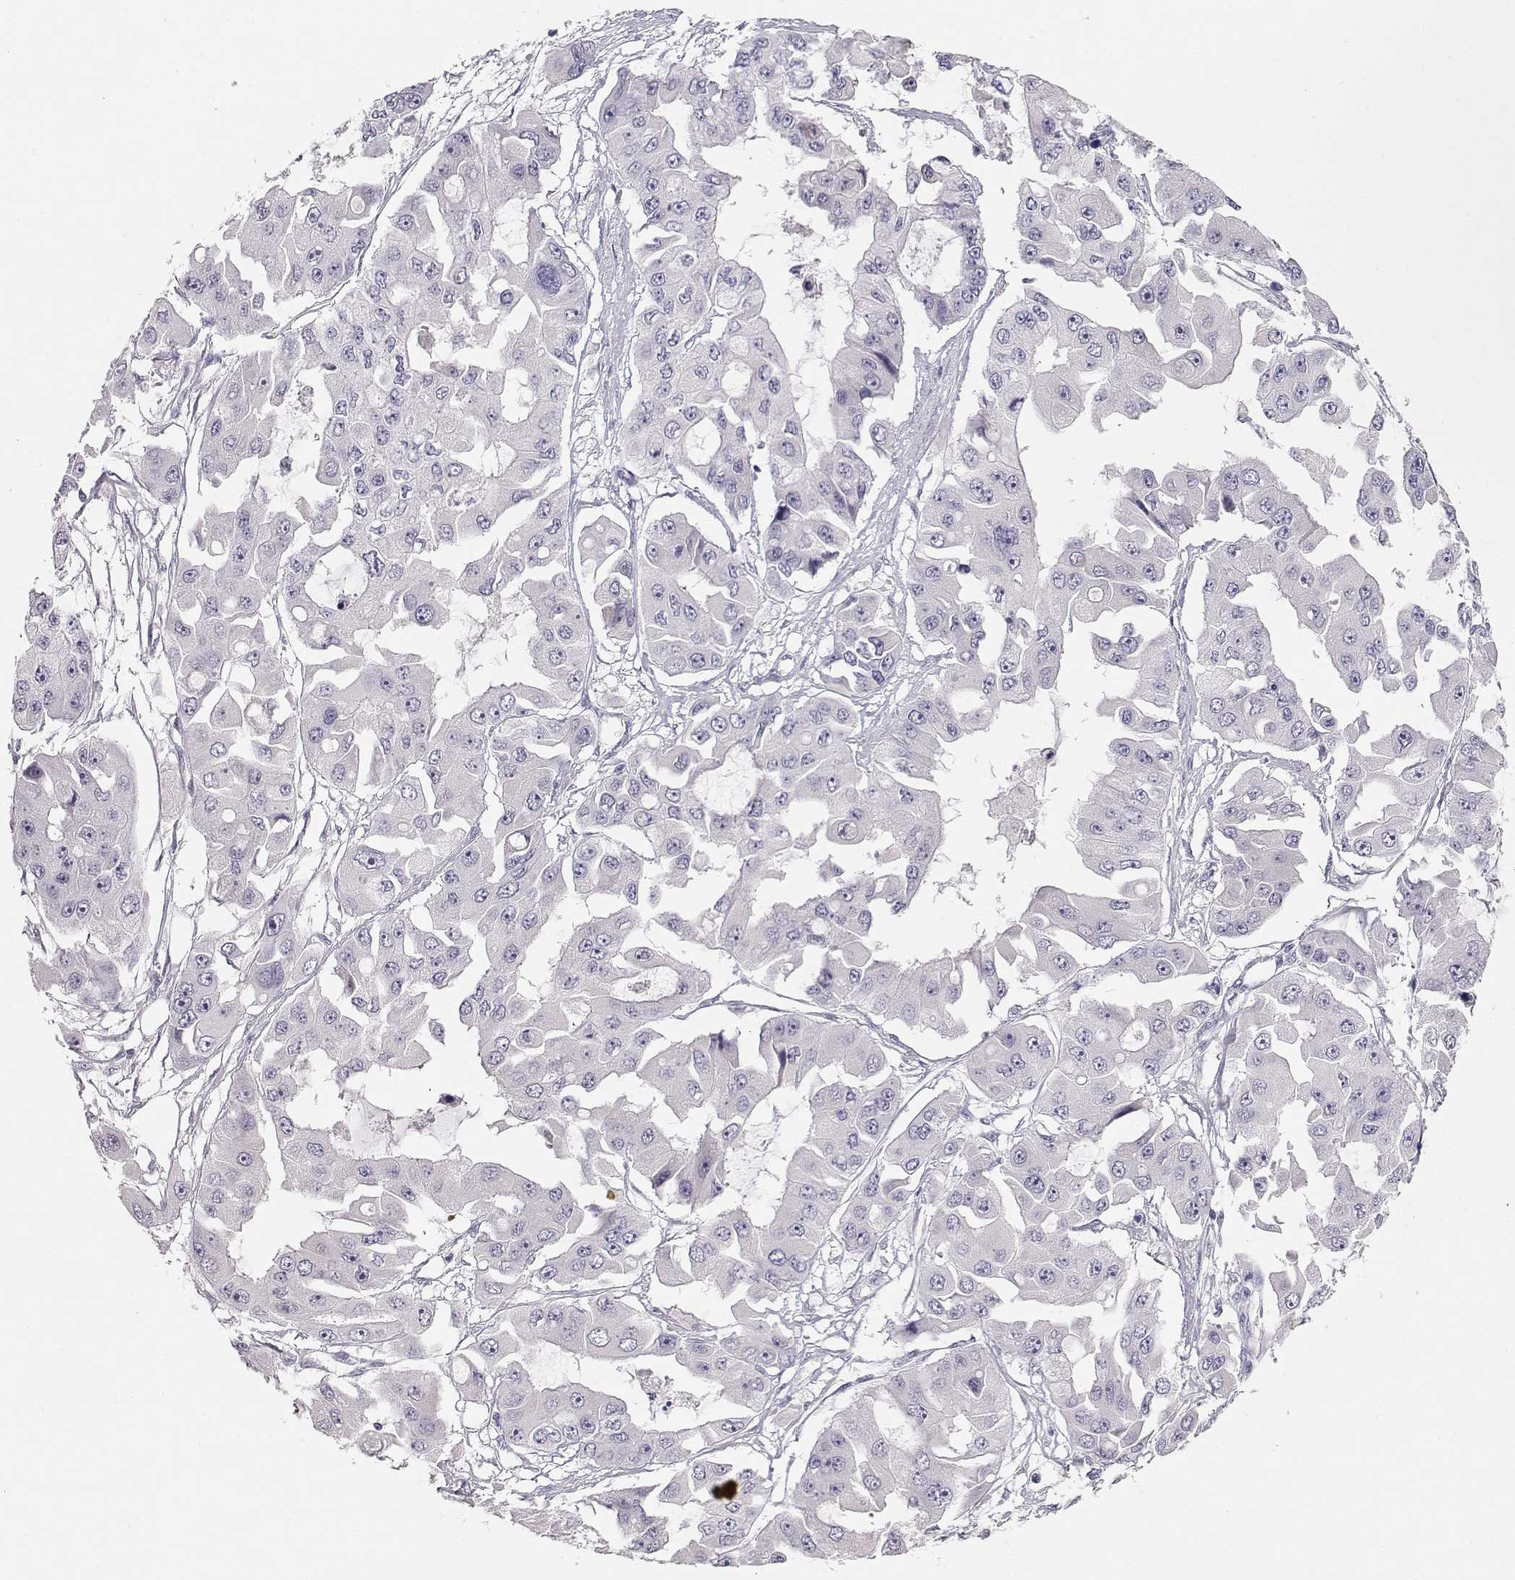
{"staining": {"intensity": "negative", "quantity": "none", "location": "none"}, "tissue": "ovarian cancer", "cell_type": "Tumor cells", "image_type": "cancer", "snomed": [{"axis": "morphology", "description": "Cystadenocarcinoma, serous, NOS"}, {"axis": "topography", "description": "Ovary"}], "caption": "An IHC histopathology image of ovarian cancer is shown. There is no staining in tumor cells of ovarian cancer.", "gene": "TTC26", "patient": {"sex": "female", "age": 56}}